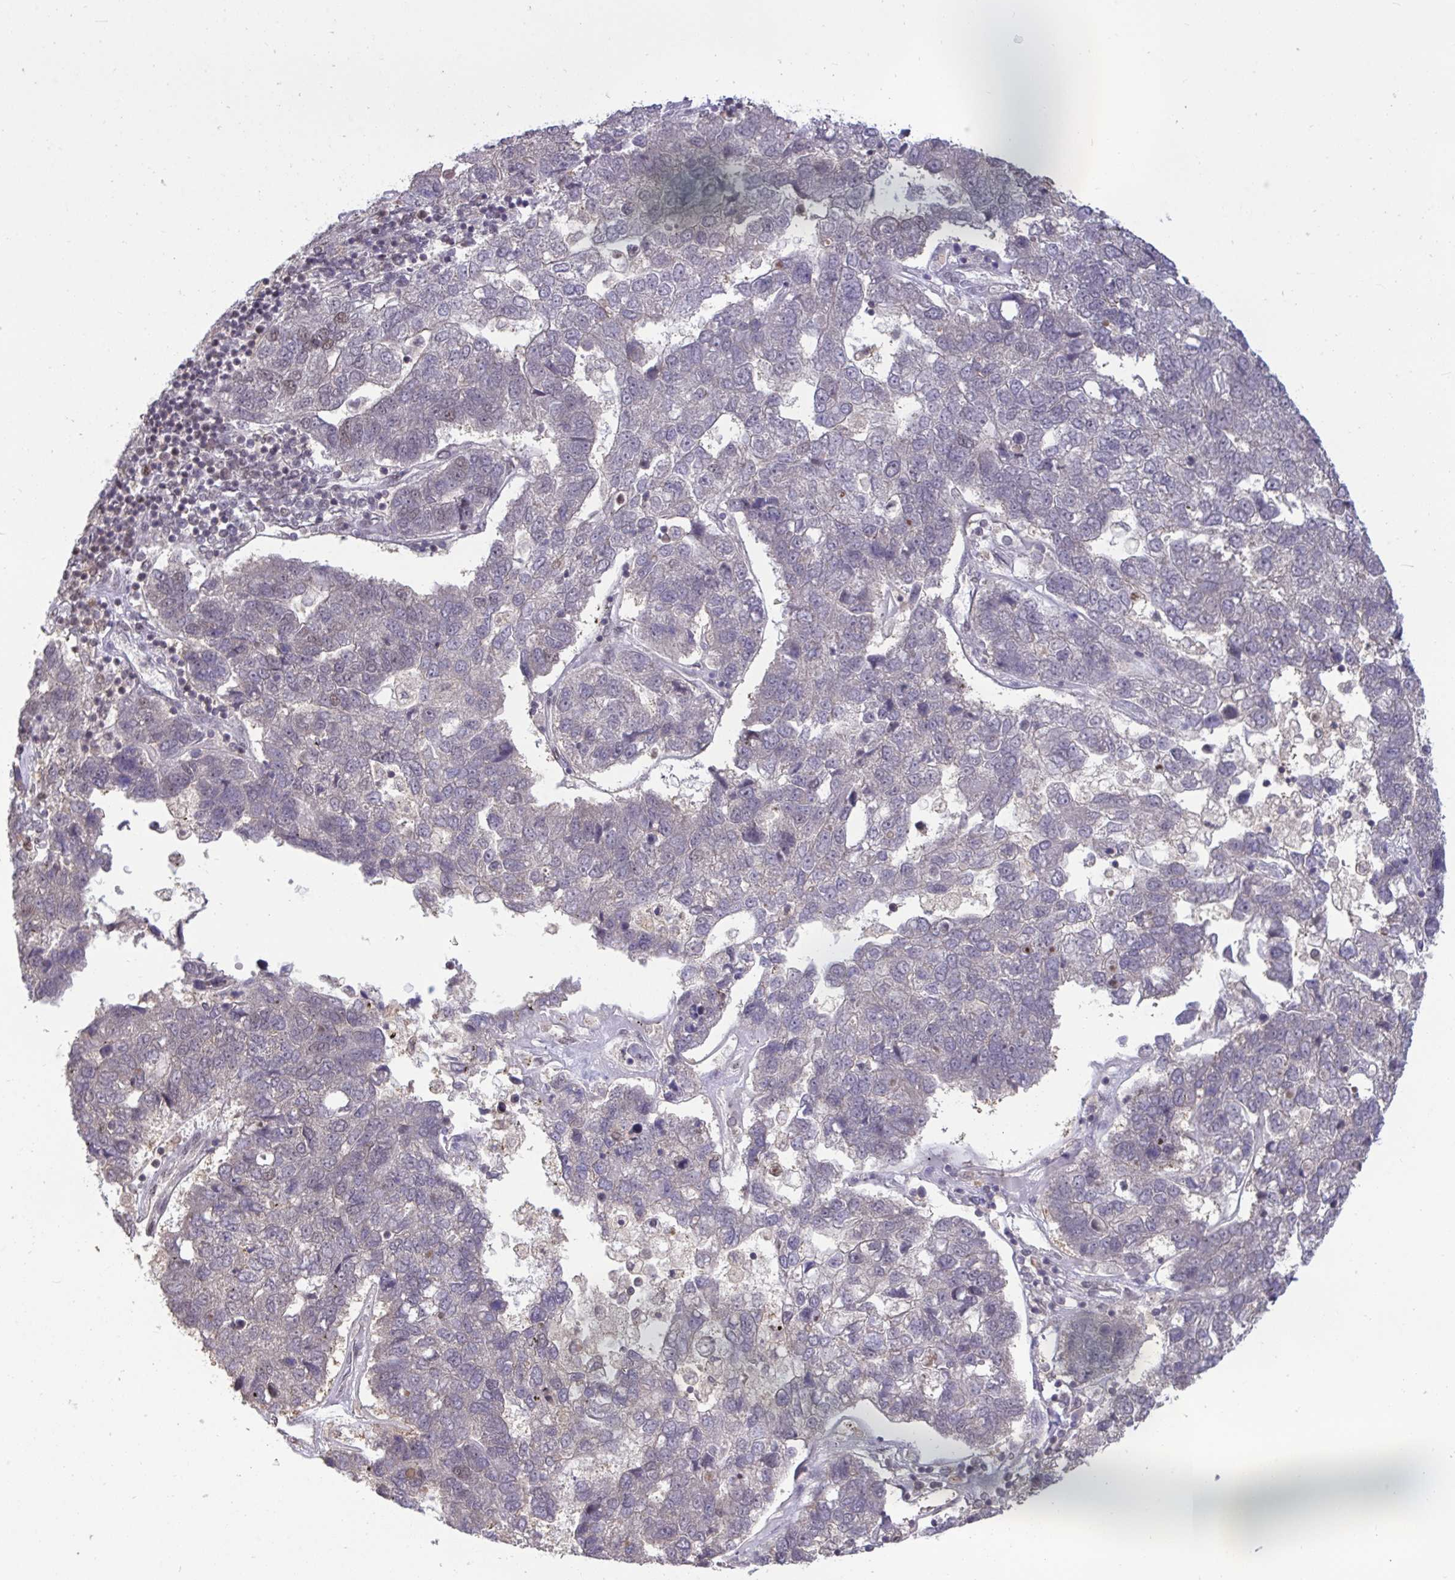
{"staining": {"intensity": "negative", "quantity": "none", "location": "none"}, "tissue": "pancreatic cancer", "cell_type": "Tumor cells", "image_type": "cancer", "snomed": [{"axis": "morphology", "description": "Adenocarcinoma, NOS"}, {"axis": "topography", "description": "Pancreas"}], "caption": "This photomicrograph is of pancreatic cancer (adenocarcinoma) stained with immunohistochemistry (IHC) to label a protein in brown with the nuclei are counter-stained blue. There is no expression in tumor cells.", "gene": "PUF60", "patient": {"sex": "female", "age": 61}}